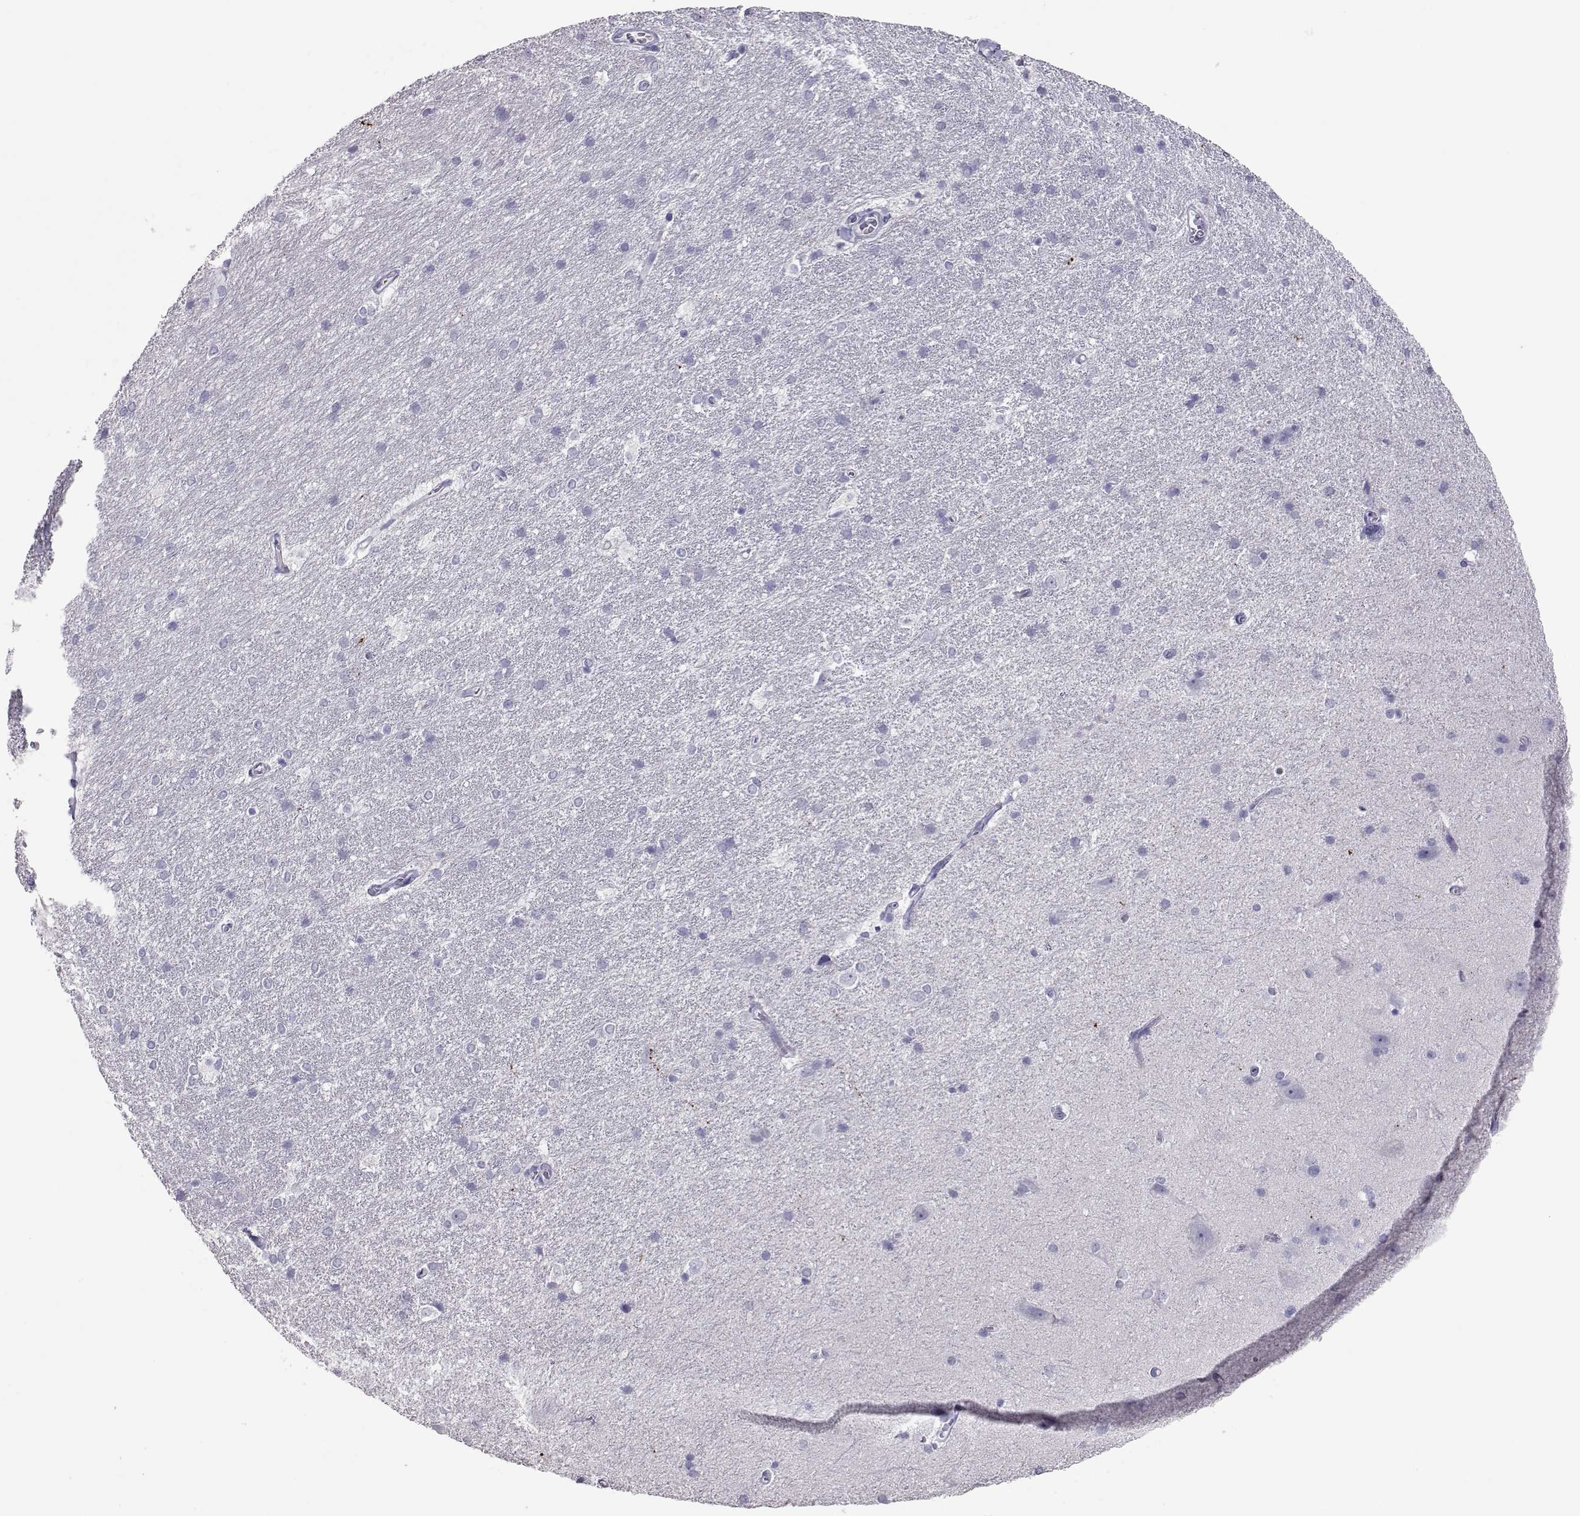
{"staining": {"intensity": "negative", "quantity": "none", "location": "none"}, "tissue": "hippocampus", "cell_type": "Glial cells", "image_type": "normal", "snomed": [{"axis": "morphology", "description": "Normal tissue, NOS"}, {"axis": "topography", "description": "Cerebral cortex"}, {"axis": "topography", "description": "Hippocampus"}], "caption": "Protein analysis of unremarkable hippocampus displays no significant staining in glial cells. (Brightfield microscopy of DAB (3,3'-diaminobenzidine) immunohistochemistry at high magnification).", "gene": "PMCH", "patient": {"sex": "female", "age": 19}}